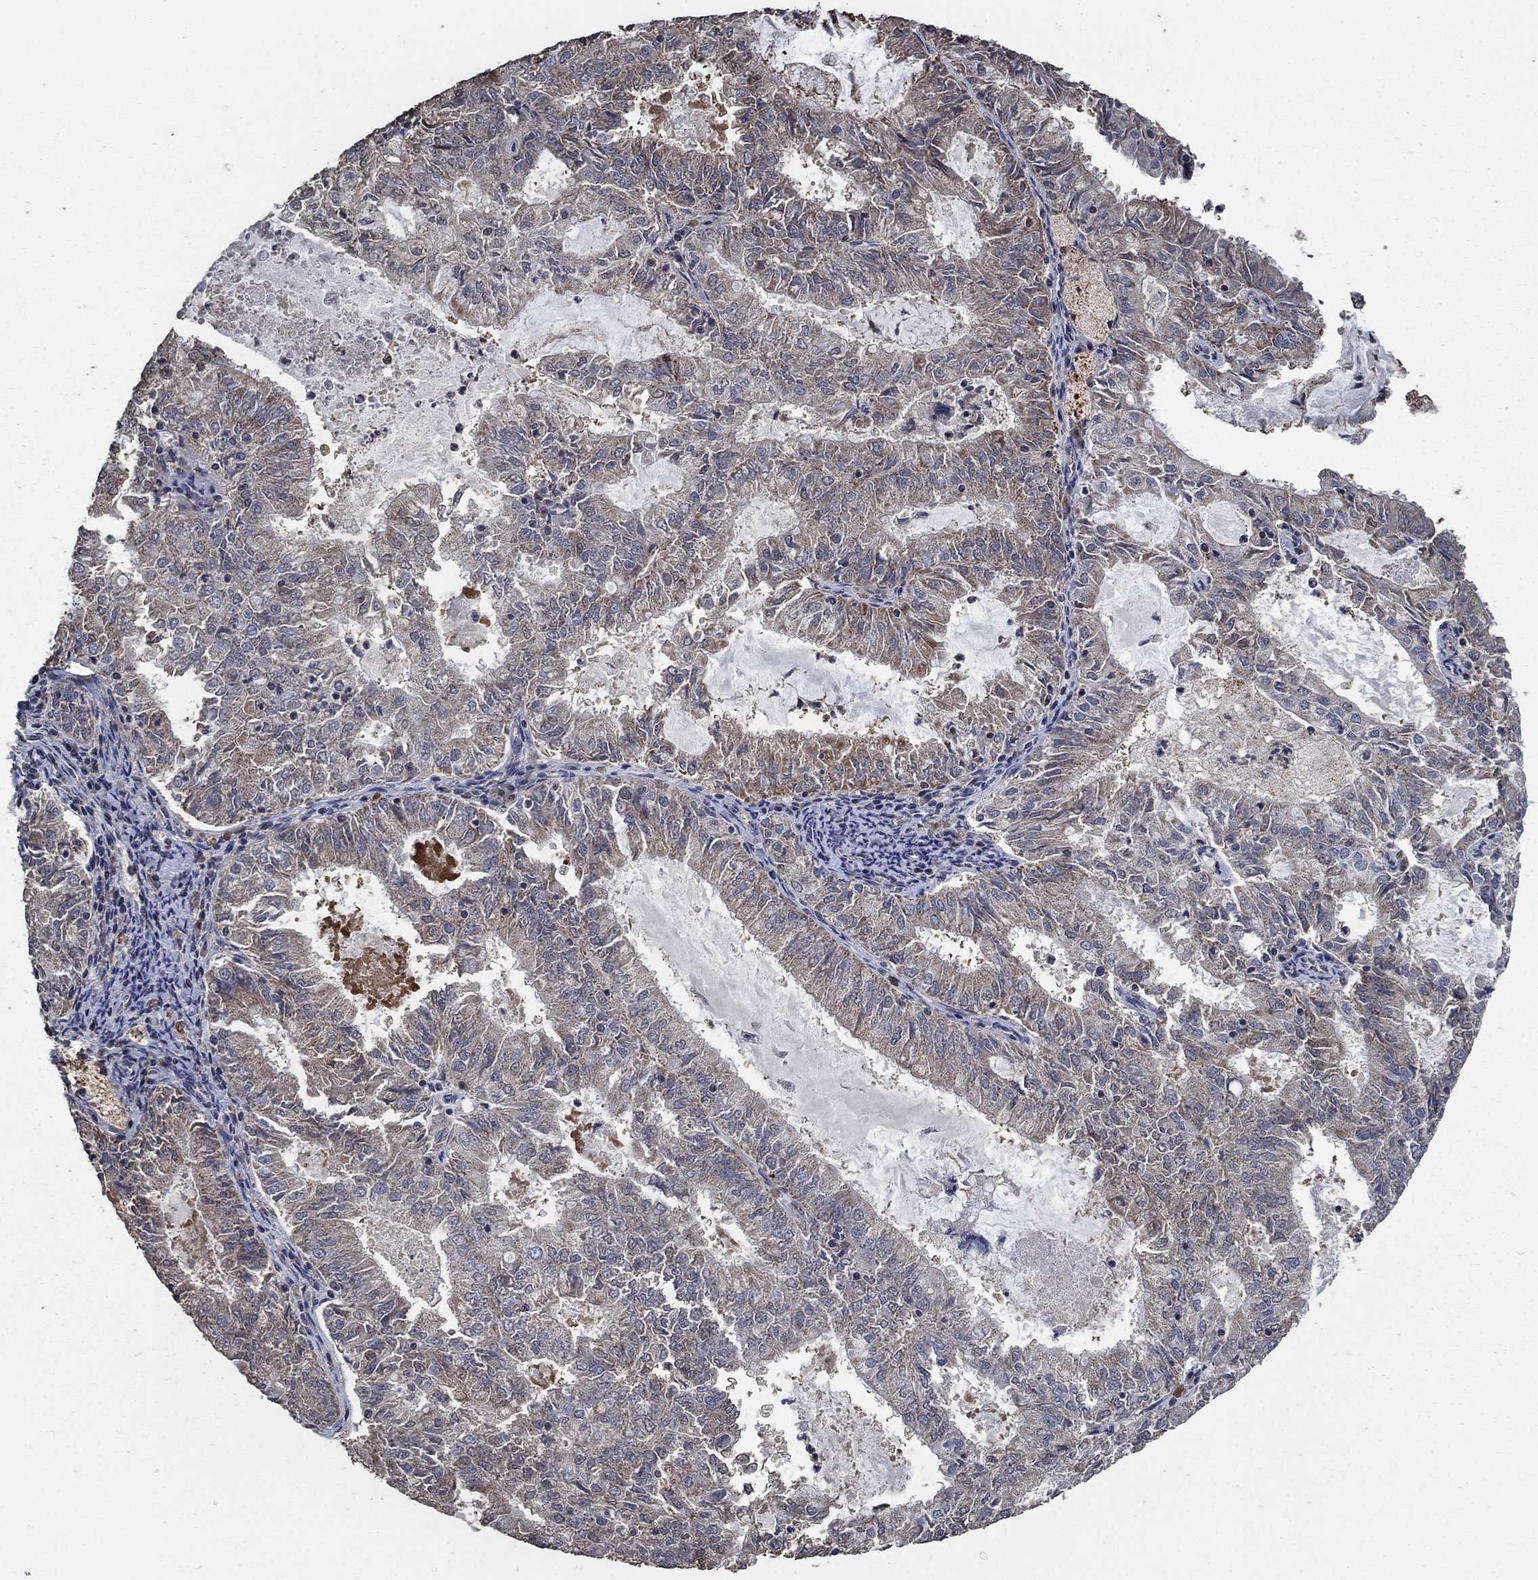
{"staining": {"intensity": "weak", "quantity": ">75%", "location": "cytoplasmic/membranous"}, "tissue": "endometrial cancer", "cell_type": "Tumor cells", "image_type": "cancer", "snomed": [{"axis": "morphology", "description": "Adenocarcinoma, NOS"}, {"axis": "topography", "description": "Endometrium"}], "caption": "DAB (3,3'-diaminobenzidine) immunohistochemical staining of endometrial cancer demonstrates weak cytoplasmic/membranous protein expression in about >75% of tumor cells. (DAB IHC with brightfield microscopy, high magnification).", "gene": "MRPS24", "patient": {"sex": "female", "age": 57}}